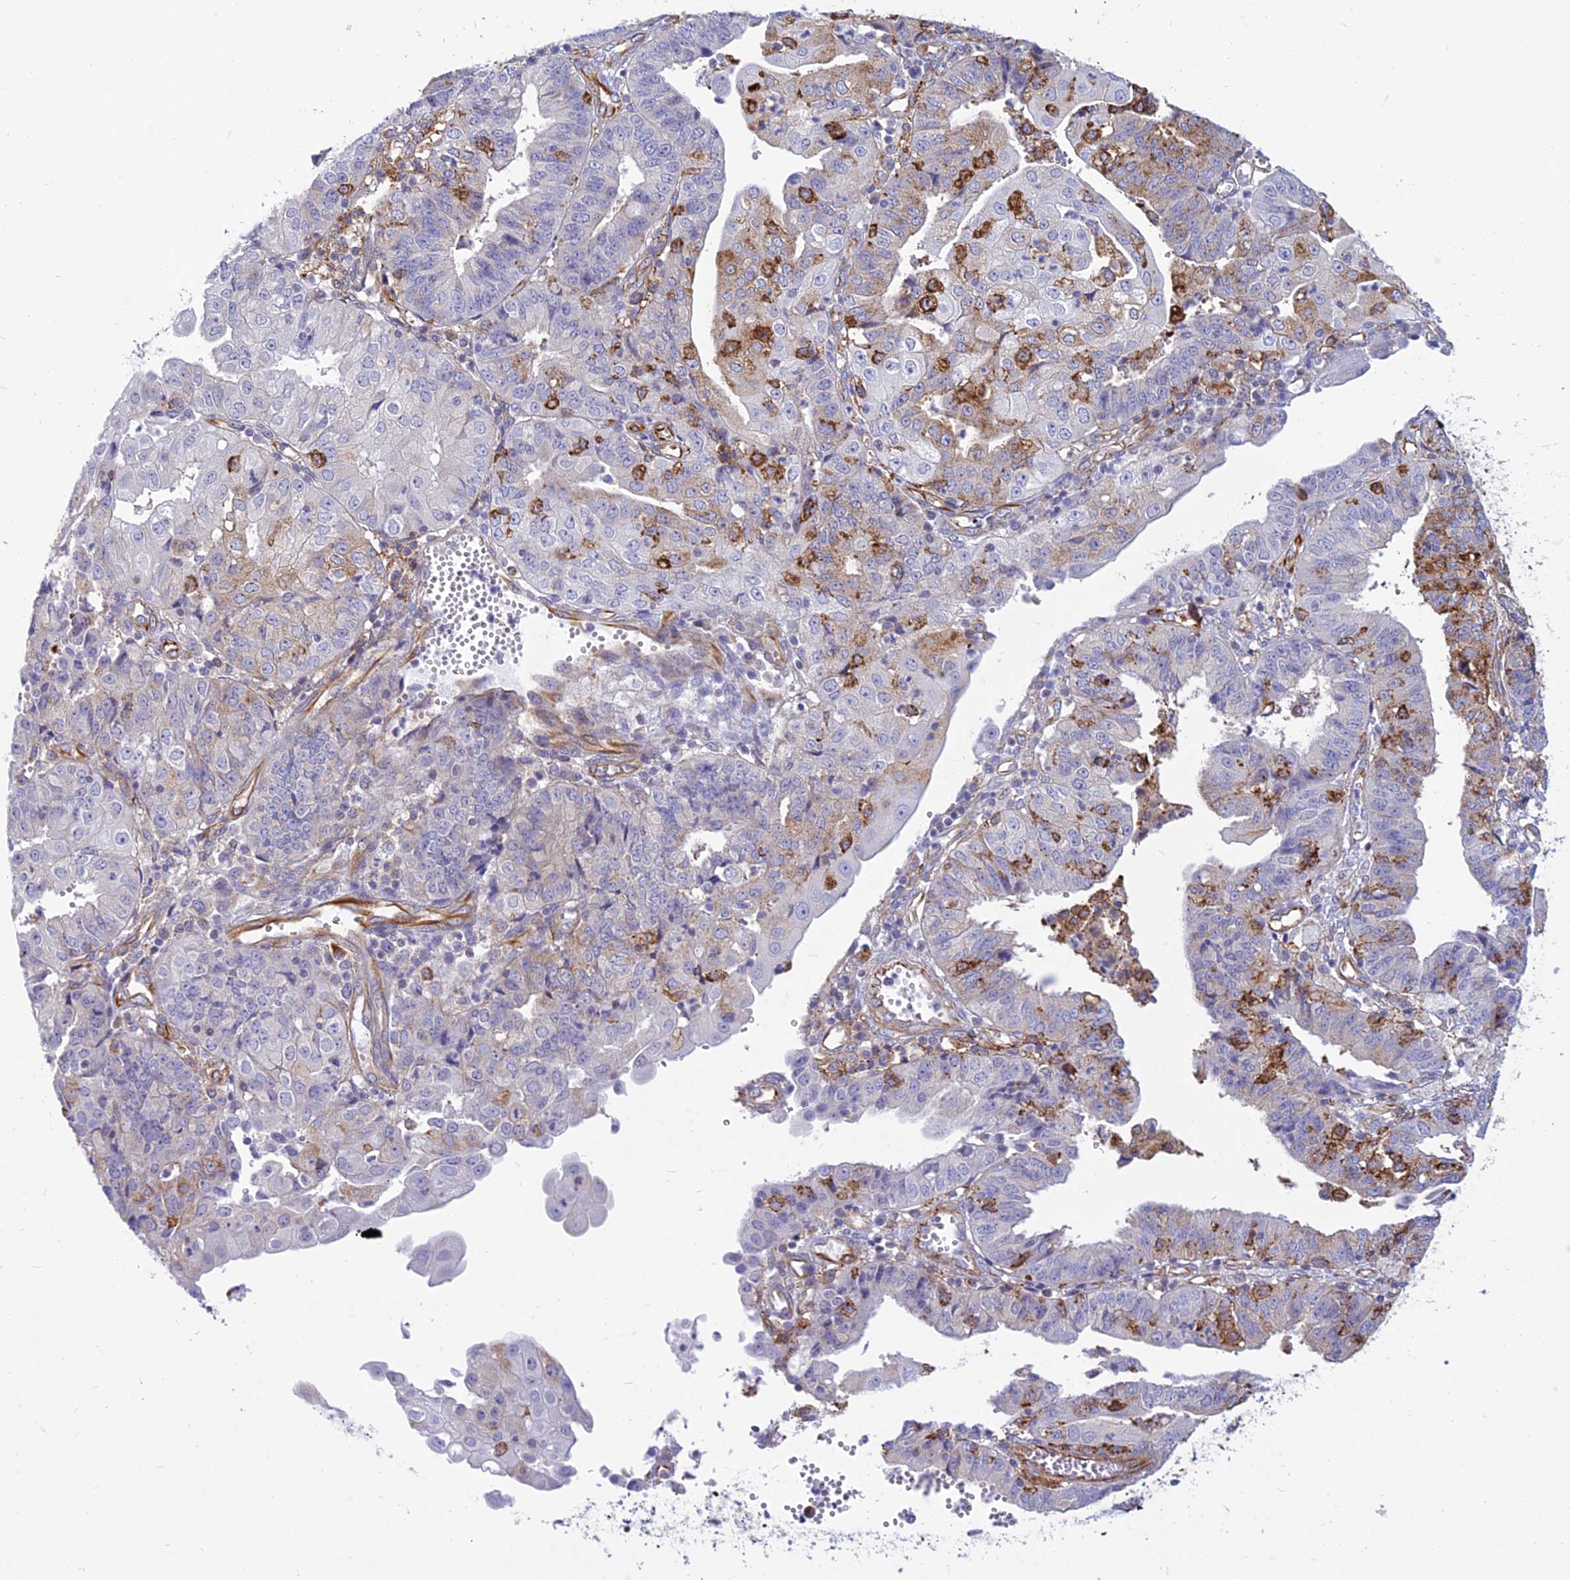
{"staining": {"intensity": "weak", "quantity": "<25%", "location": "cytoplasmic/membranous"}, "tissue": "endometrial cancer", "cell_type": "Tumor cells", "image_type": "cancer", "snomed": [{"axis": "morphology", "description": "Adenocarcinoma, NOS"}, {"axis": "topography", "description": "Endometrium"}], "caption": "An immunohistochemistry histopathology image of endometrial adenocarcinoma is shown. There is no staining in tumor cells of endometrial adenocarcinoma. (DAB immunohistochemistry with hematoxylin counter stain).", "gene": "SAPCD2", "patient": {"sex": "female", "age": 56}}